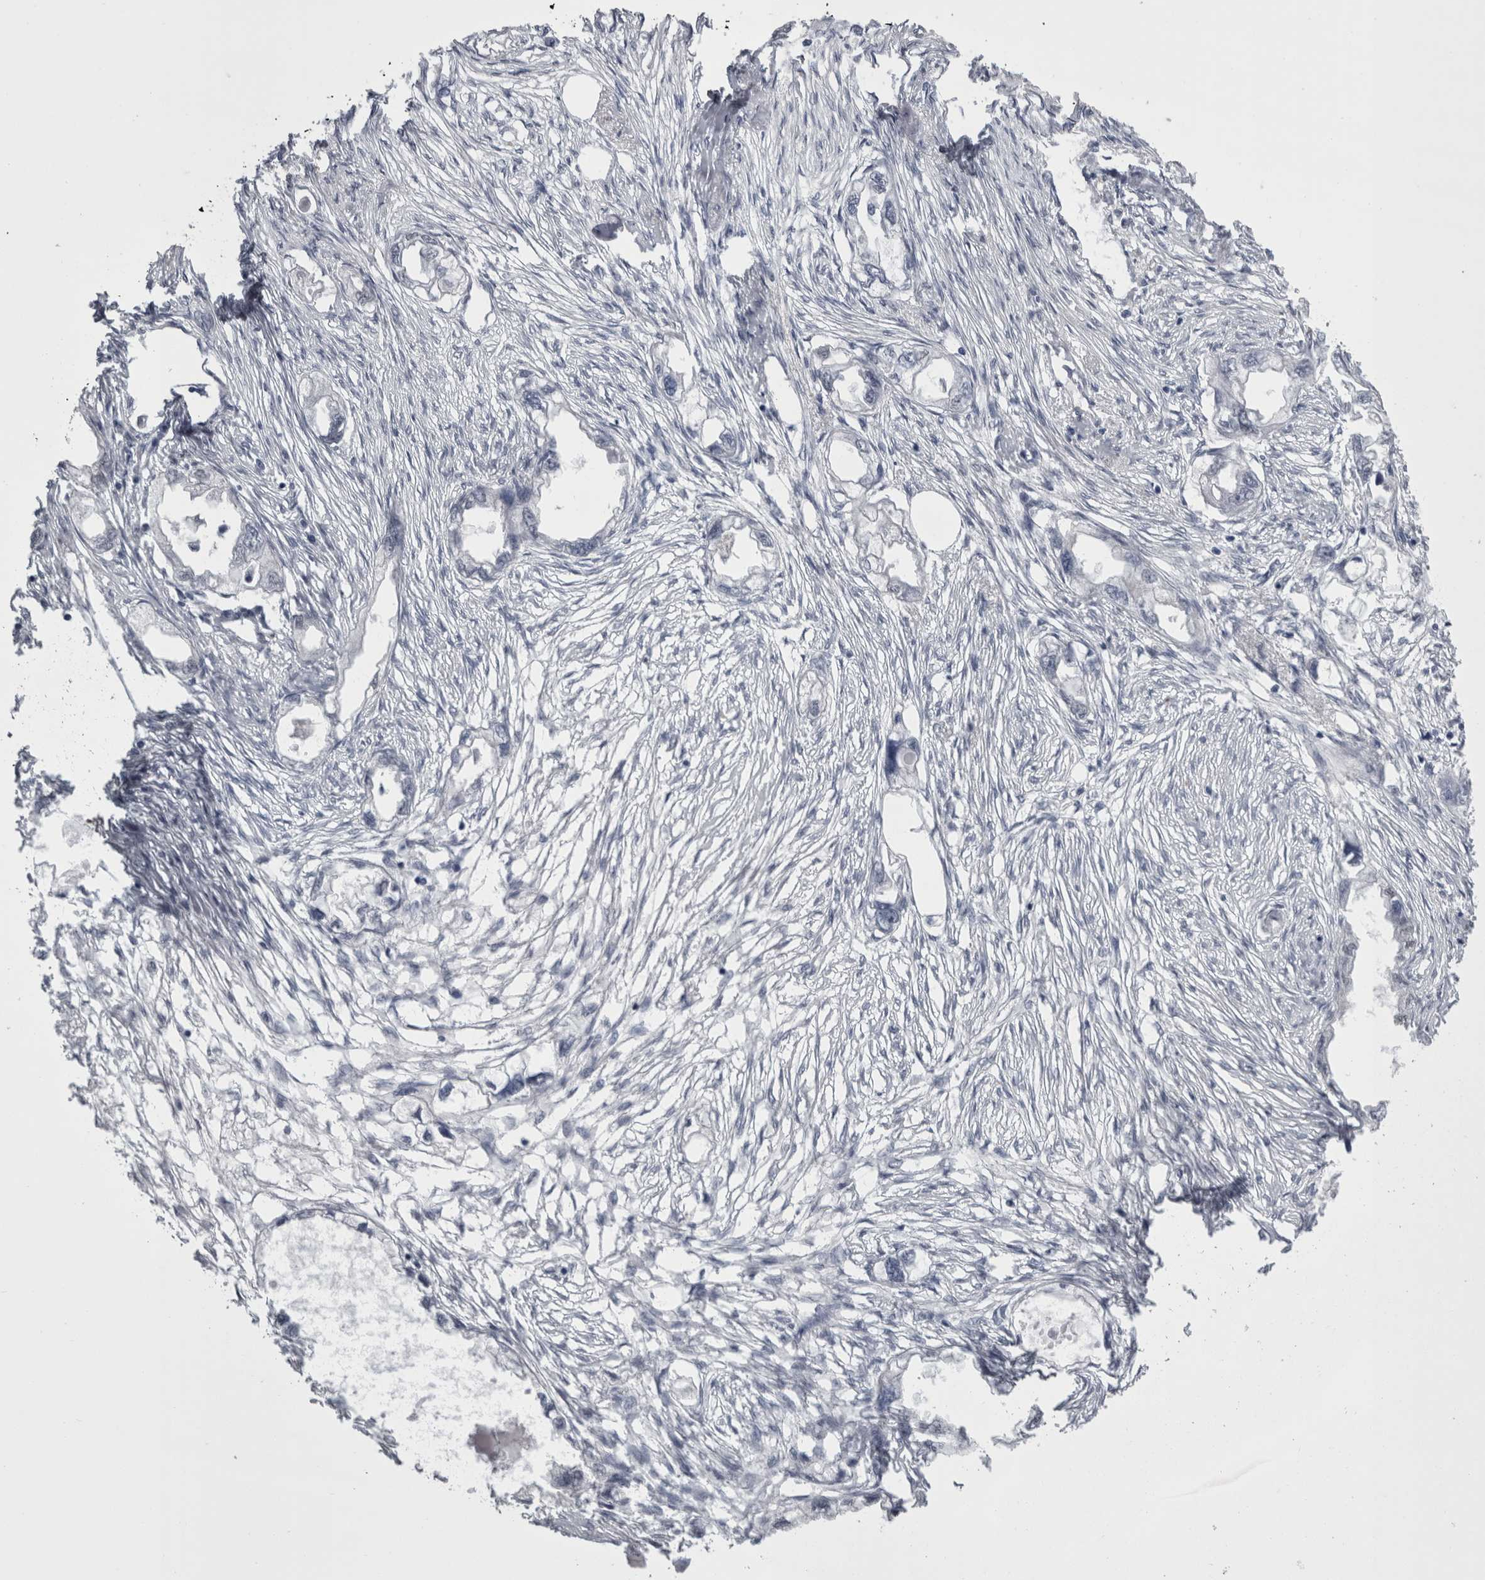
{"staining": {"intensity": "negative", "quantity": "none", "location": "none"}, "tissue": "endometrial cancer", "cell_type": "Tumor cells", "image_type": "cancer", "snomed": [{"axis": "morphology", "description": "Adenocarcinoma, NOS"}, {"axis": "morphology", "description": "Adenocarcinoma, metastatic, NOS"}, {"axis": "topography", "description": "Adipose tissue"}, {"axis": "topography", "description": "Endometrium"}], "caption": "A micrograph of human endometrial adenocarcinoma is negative for staining in tumor cells.", "gene": "C1orf54", "patient": {"sex": "female", "age": 67}}